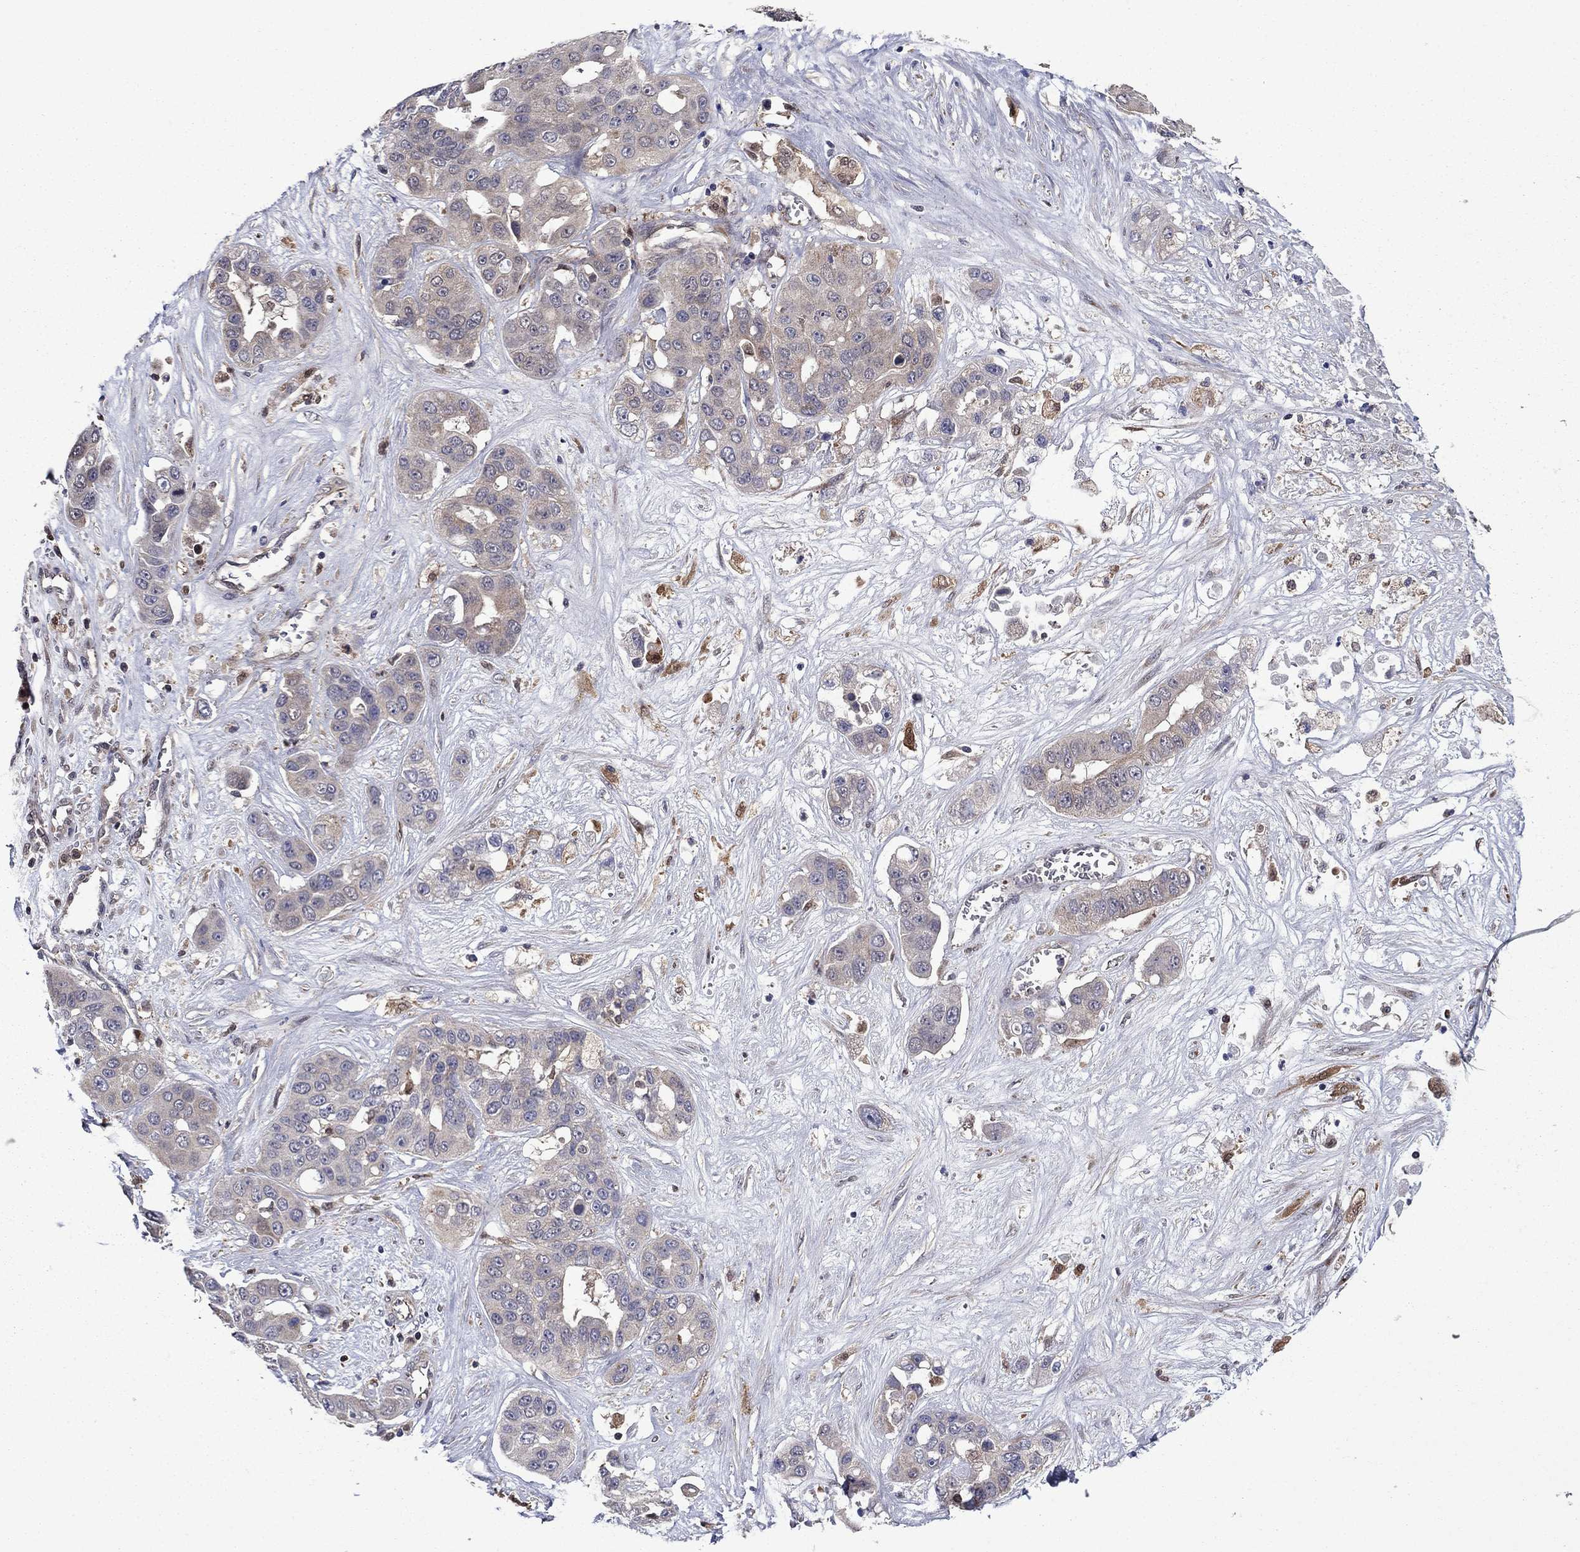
{"staining": {"intensity": "negative", "quantity": "none", "location": "none"}, "tissue": "liver cancer", "cell_type": "Tumor cells", "image_type": "cancer", "snomed": [{"axis": "morphology", "description": "Cholangiocarcinoma"}, {"axis": "topography", "description": "Liver"}], "caption": "Human cholangiocarcinoma (liver) stained for a protein using immunohistochemistry demonstrates no positivity in tumor cells.", "gene": "TPMT", "patient": {"sex": "female", "age": 52}}